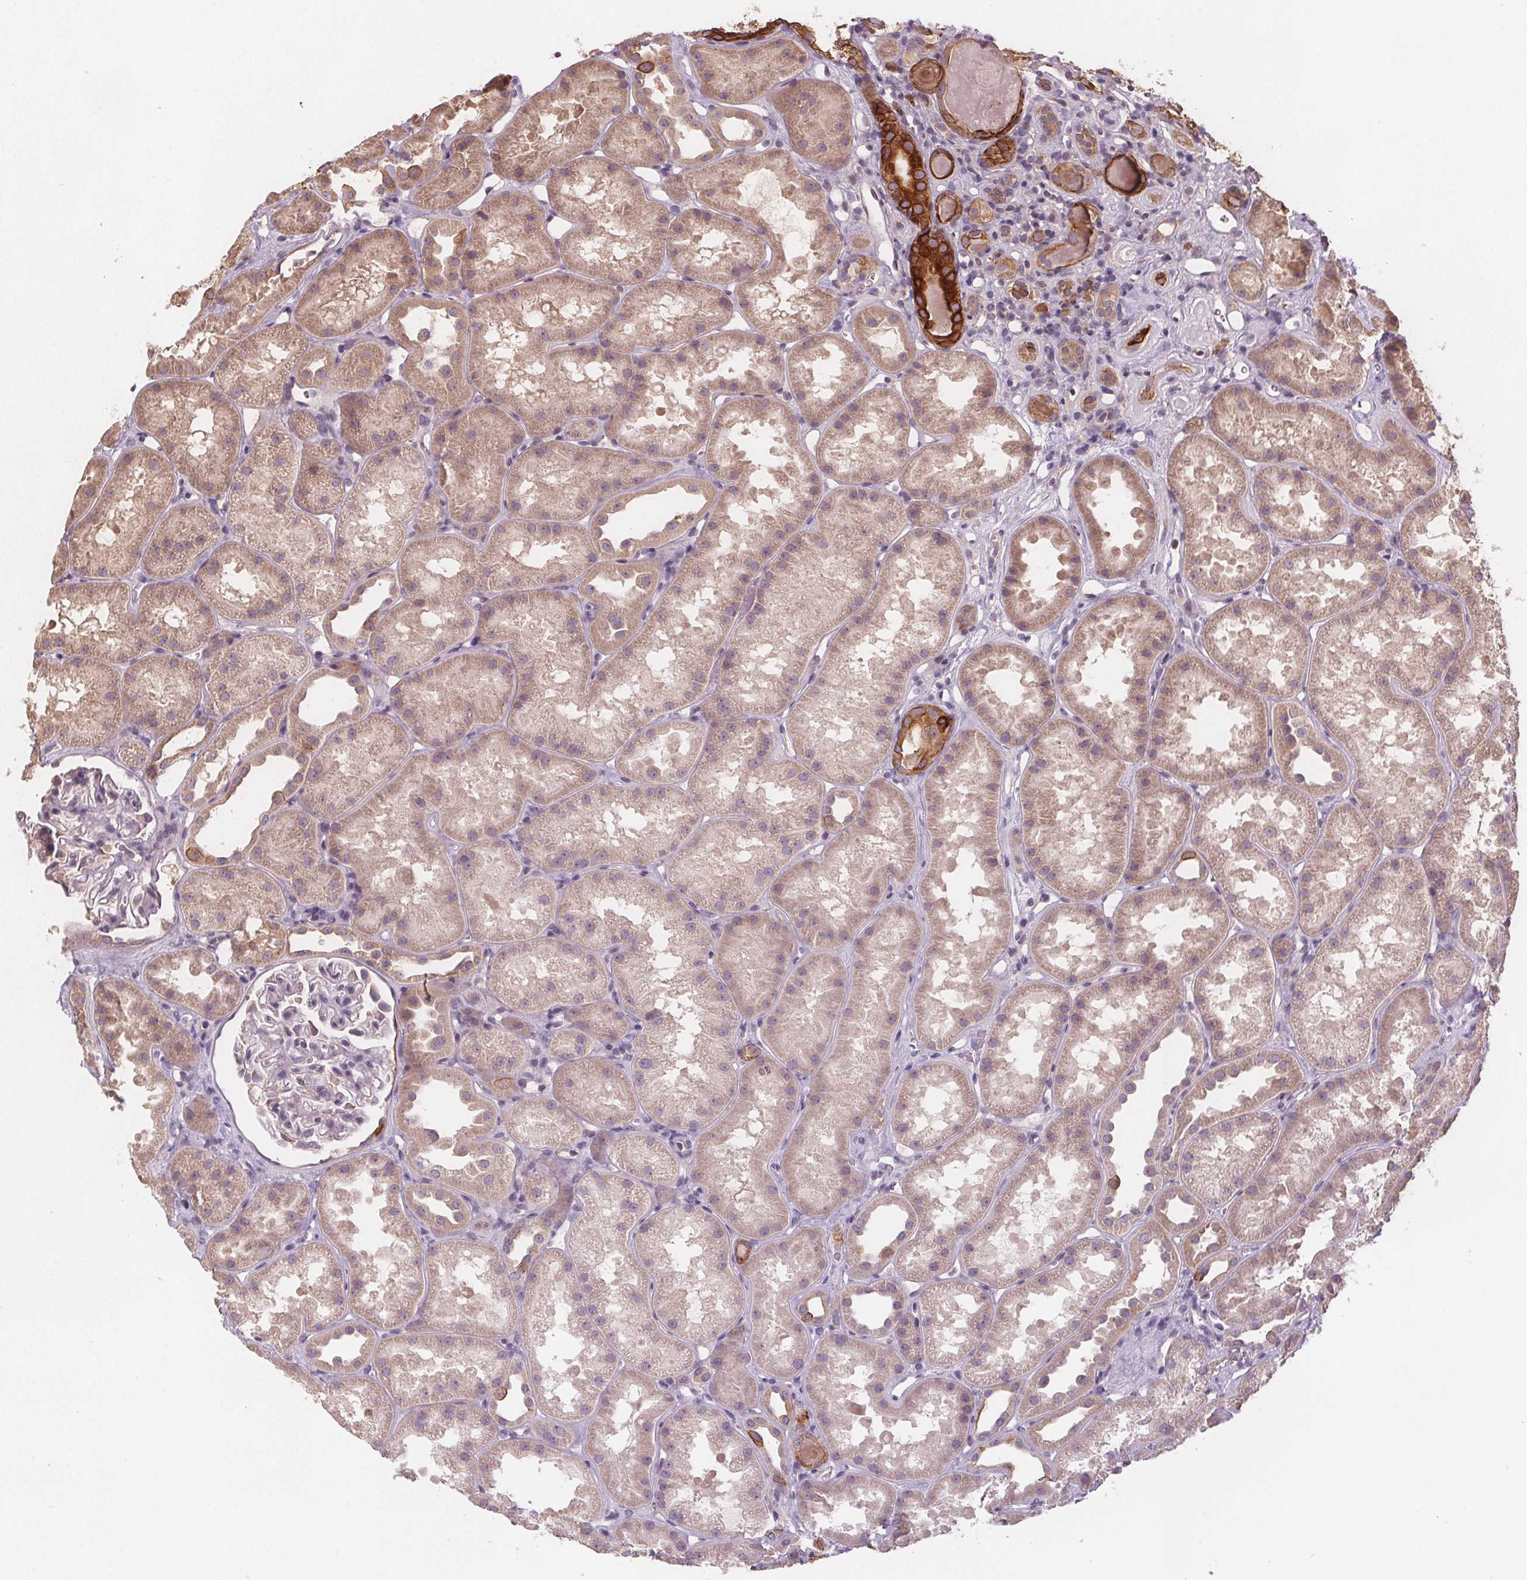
{"staining": {"intensity": "negative", "quantity": "none", "location": "none"}, "tissue": "kidney", "cell_type": "Cells in glomeruli", "image_type": "normal", "snomed": [{"axis": "morphology", "description": "Normal tissue, NOS"}, {"axis": "topography", "description": "Kidney"}], "caption": "This is an immunohistochemistry (IHC) photomicrograph of unremarkable kidney. There is no staining in cells in glomeruli.", "gene": "TMEM80", "patient": {"sex": "male", "age": 61}}